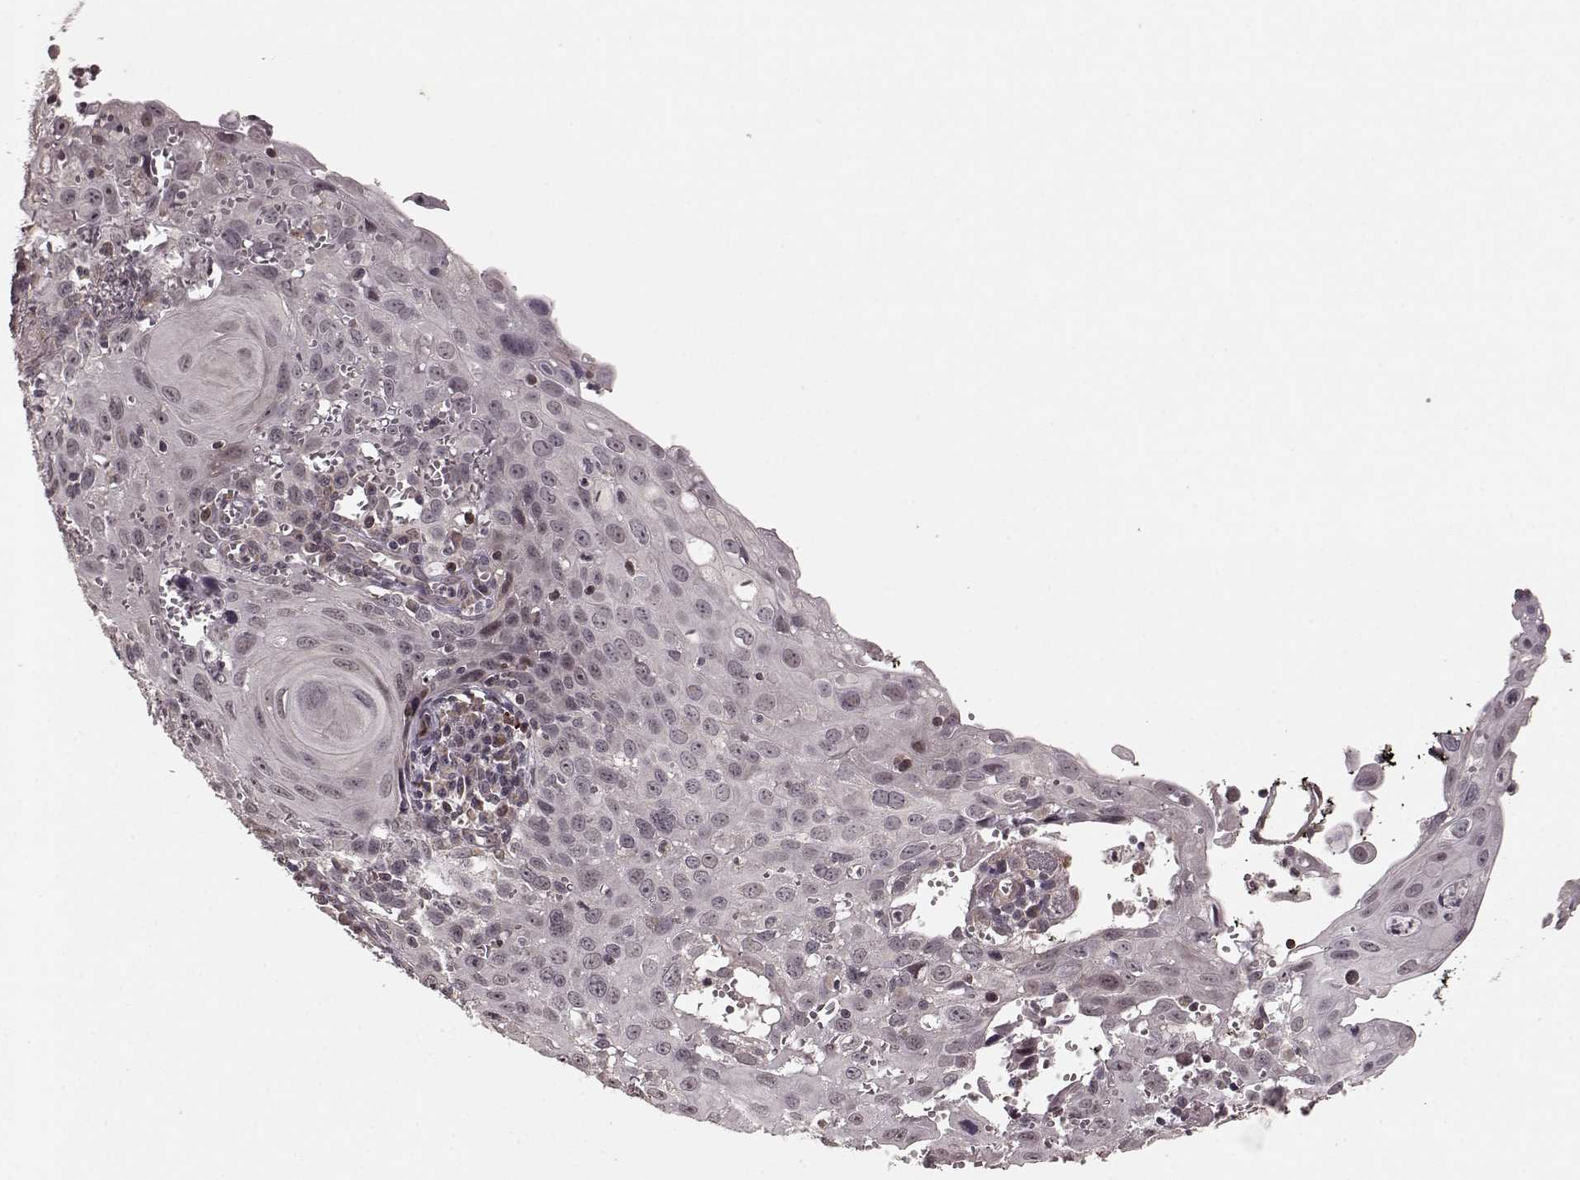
{"staining": {"intensity": "negative", "quantity": "none", "location": "none"}, "tissue": "cervical cancer", "cell_type": "Tumor cells", "image_type": "cancer", "snomed": [{"axis": "morphology", "description": "Squamous cell carcinoma, NOS"}, {"axis": "topography", "description": "Cervix"}], "caption": "This is a histopathology image of immunohistochemistry (IHC) staining of cervical squamous cell carcinoma, which shows no staining in tumor cells.", "gene": "ELOVL5", "patient": {"sex": "female", "age": 38}}